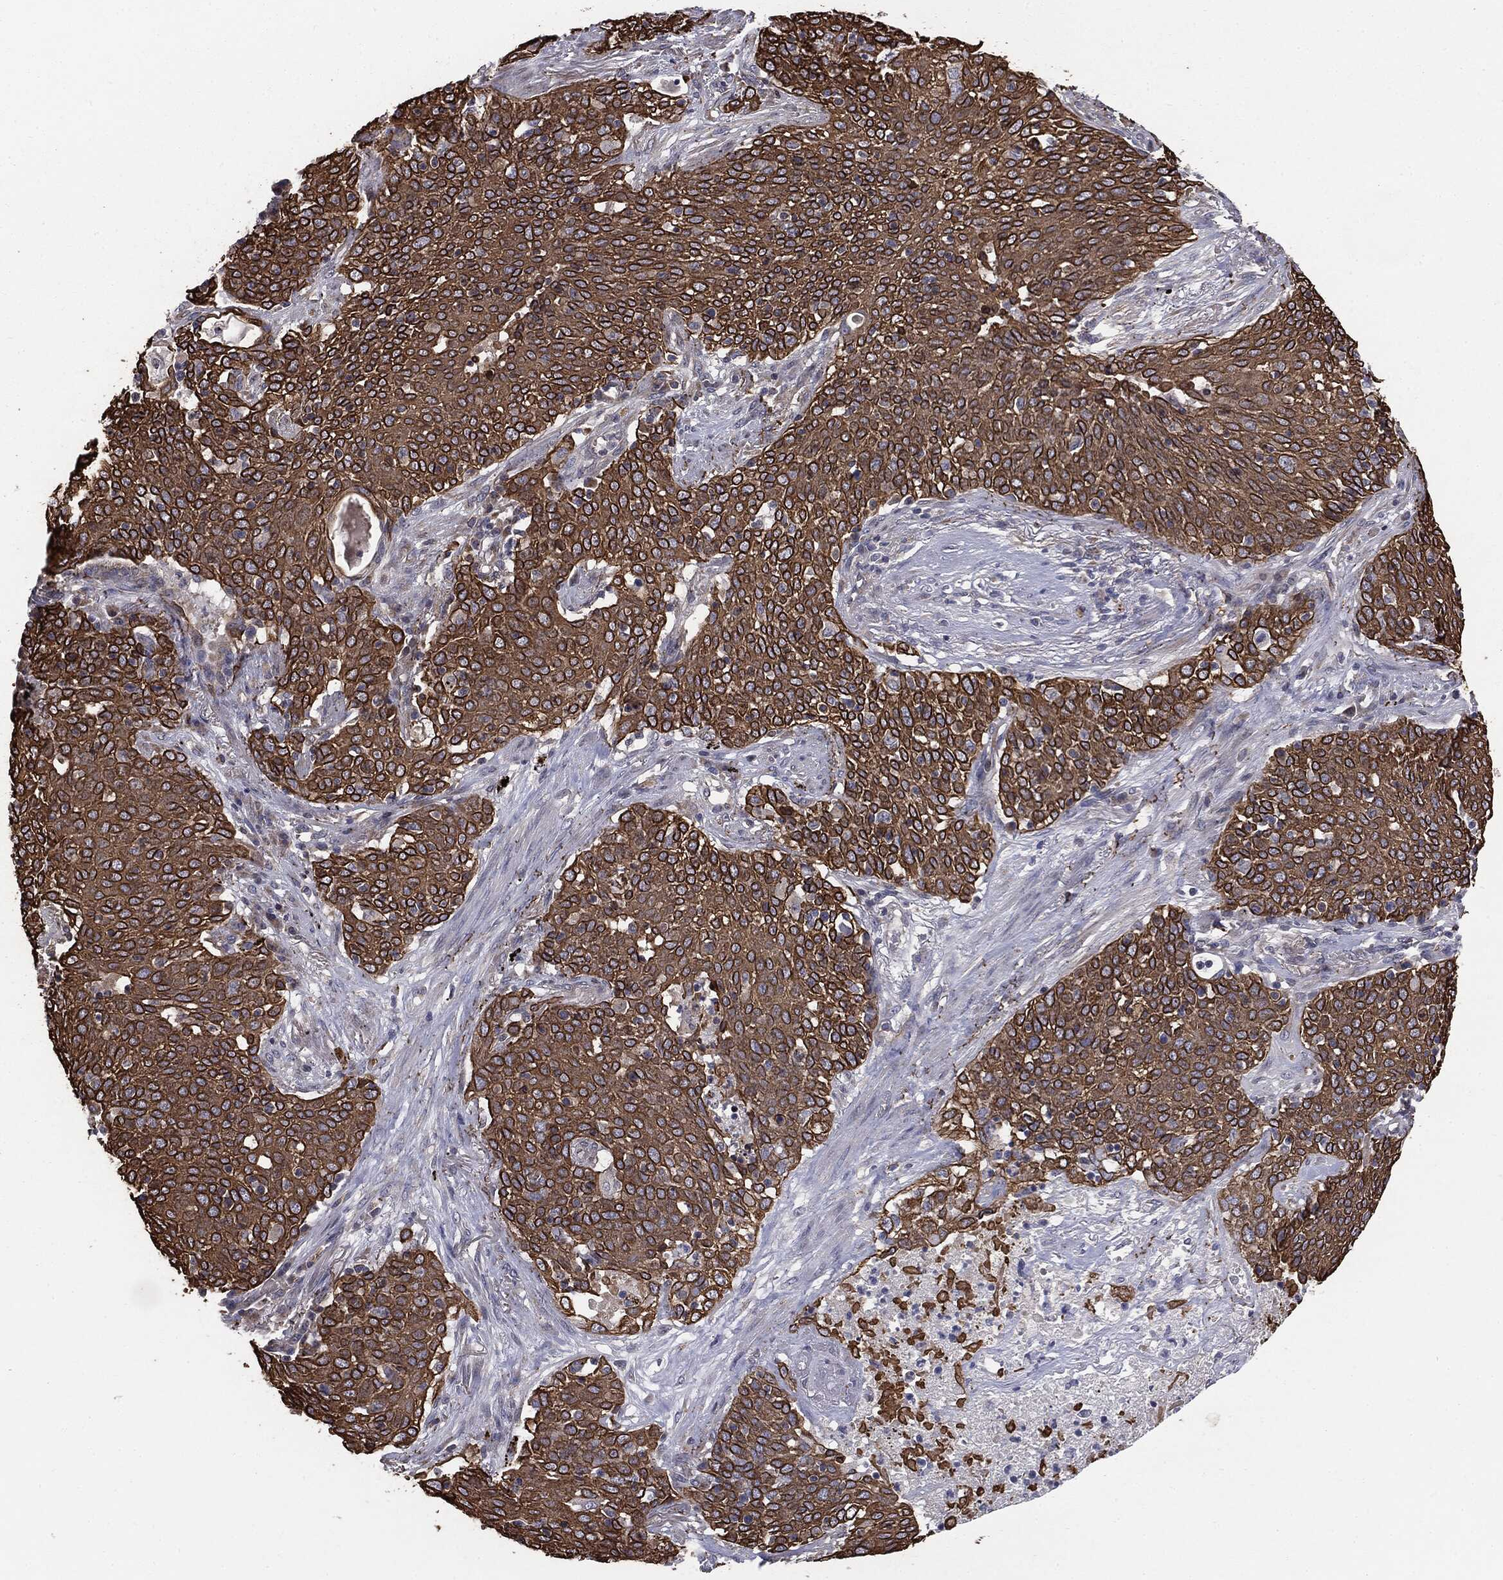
{"staining": {"intensity": "negative", "quantity": "none", "location": "none"}, "tissue": "lung cancer", "cell_type": "Tumor cells", "image_type": "cancer", "snomed": [{"axis": "morphology", "description": "Squamous cell carcinoma, NOS"}, {"axis": "topography", "description": "Lung"}], "caption": "DAB (3,3'-diaminobenzidine) immunohistochemical staining of human lung cancer (squamous cell carcinoma) reveals no significant positivity in tumor cells.", "gene": "KRT5", "patient": {"sex": "male", "age": 82}}